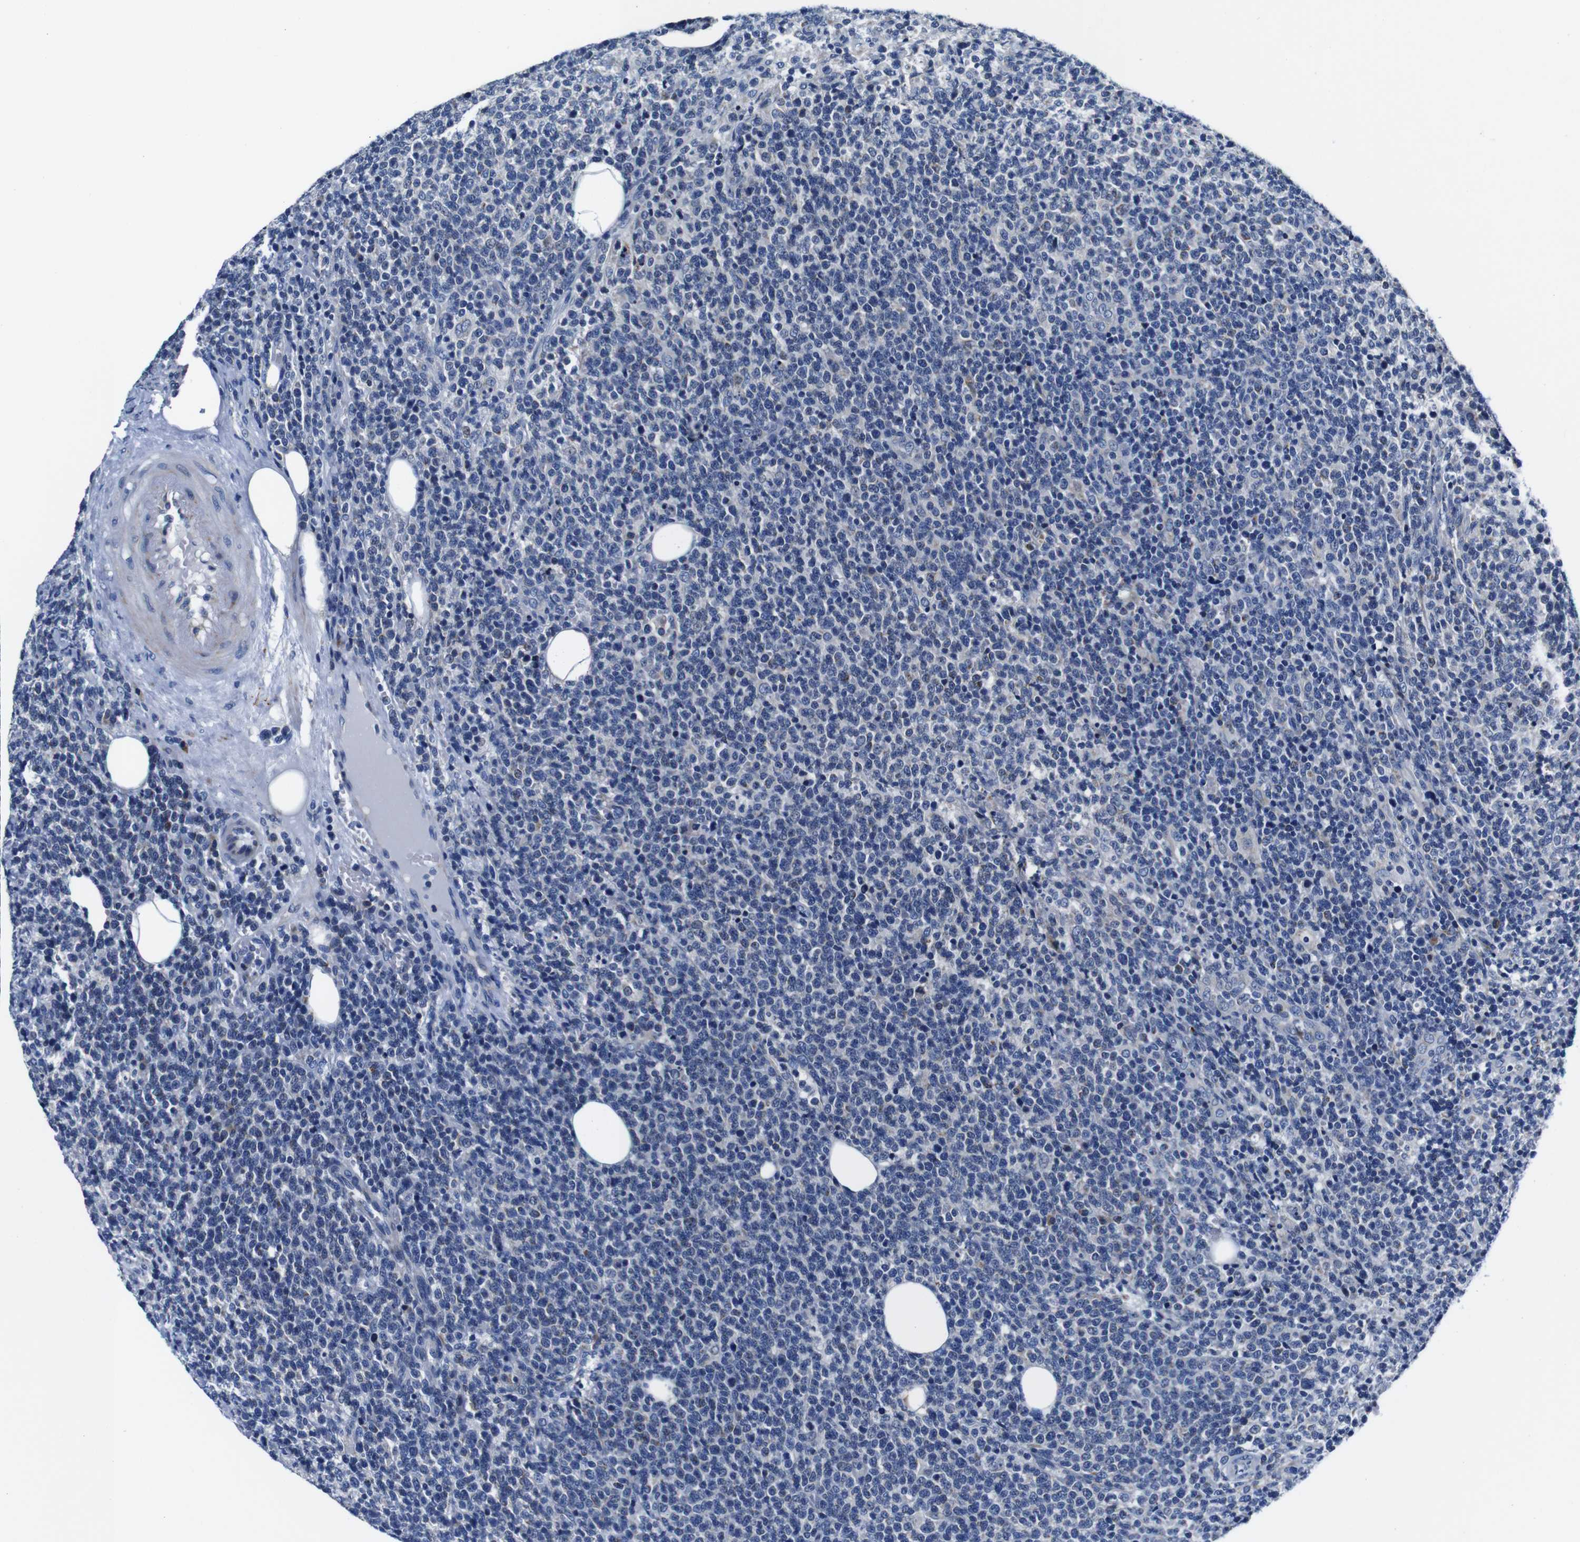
{"staining": {"intensity": "negative", "quantity": "none", "location": "none"}, "tissue": "lymphoma", "cell_type": "Tumor cells", "image_type": "cancer", "snomed": [{"axis": "morphology", "description": "Malignant lymphoma, non-Hodgkin's type, High grade"}, {"axis": "topography", "description": "Lymph node"}], "caption": "An immunohistochemistry image of lymphoma is shown. There is no staining in tumor cells of lymphoma.", "gene": "SNX19", "patient": {"sex": "male", "age": 61}}